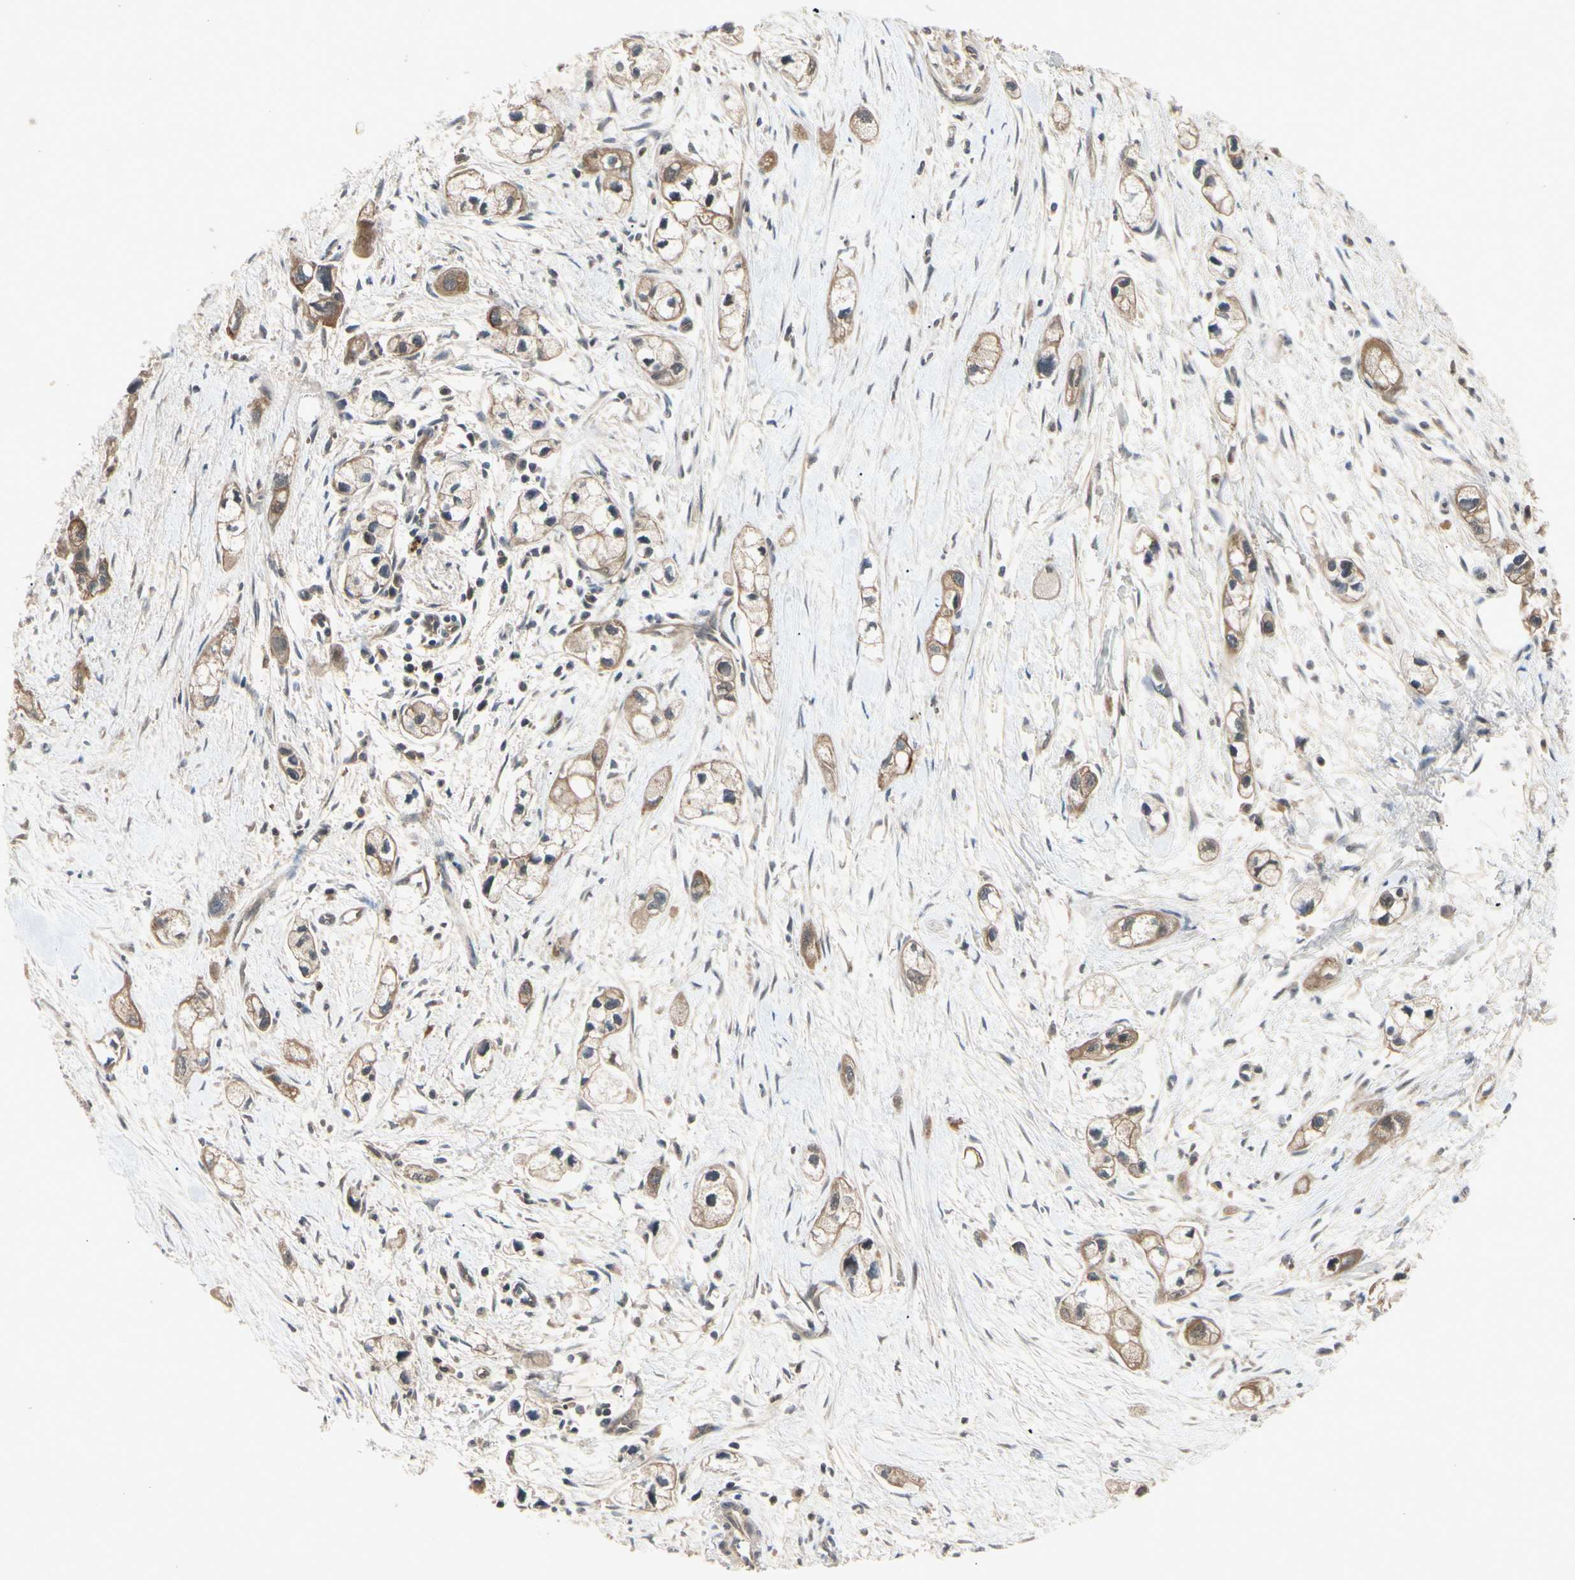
{"staining": {"intensity": "moderate", "quantity": ">75%", "location": "cytoplasmic/membranous"}, "tissue": "pancreatic cancer", "cell_type": "Tumor cells", "image_type": "cancer", "snomed": [{"axis": "morphology", "description": "Adenocarcinoma, NOS"}, {"axis": "topography", "description": "Pancreas"}], "caption": "A histopathology image showing moderate cytoplasmic/membranous expression in about >75% of tumor cells in pancreatic cancer, as visualized by brown immunohistochemical staining.", "gene": "RNF14", "patient": {"sex": "male", "age": 74}}